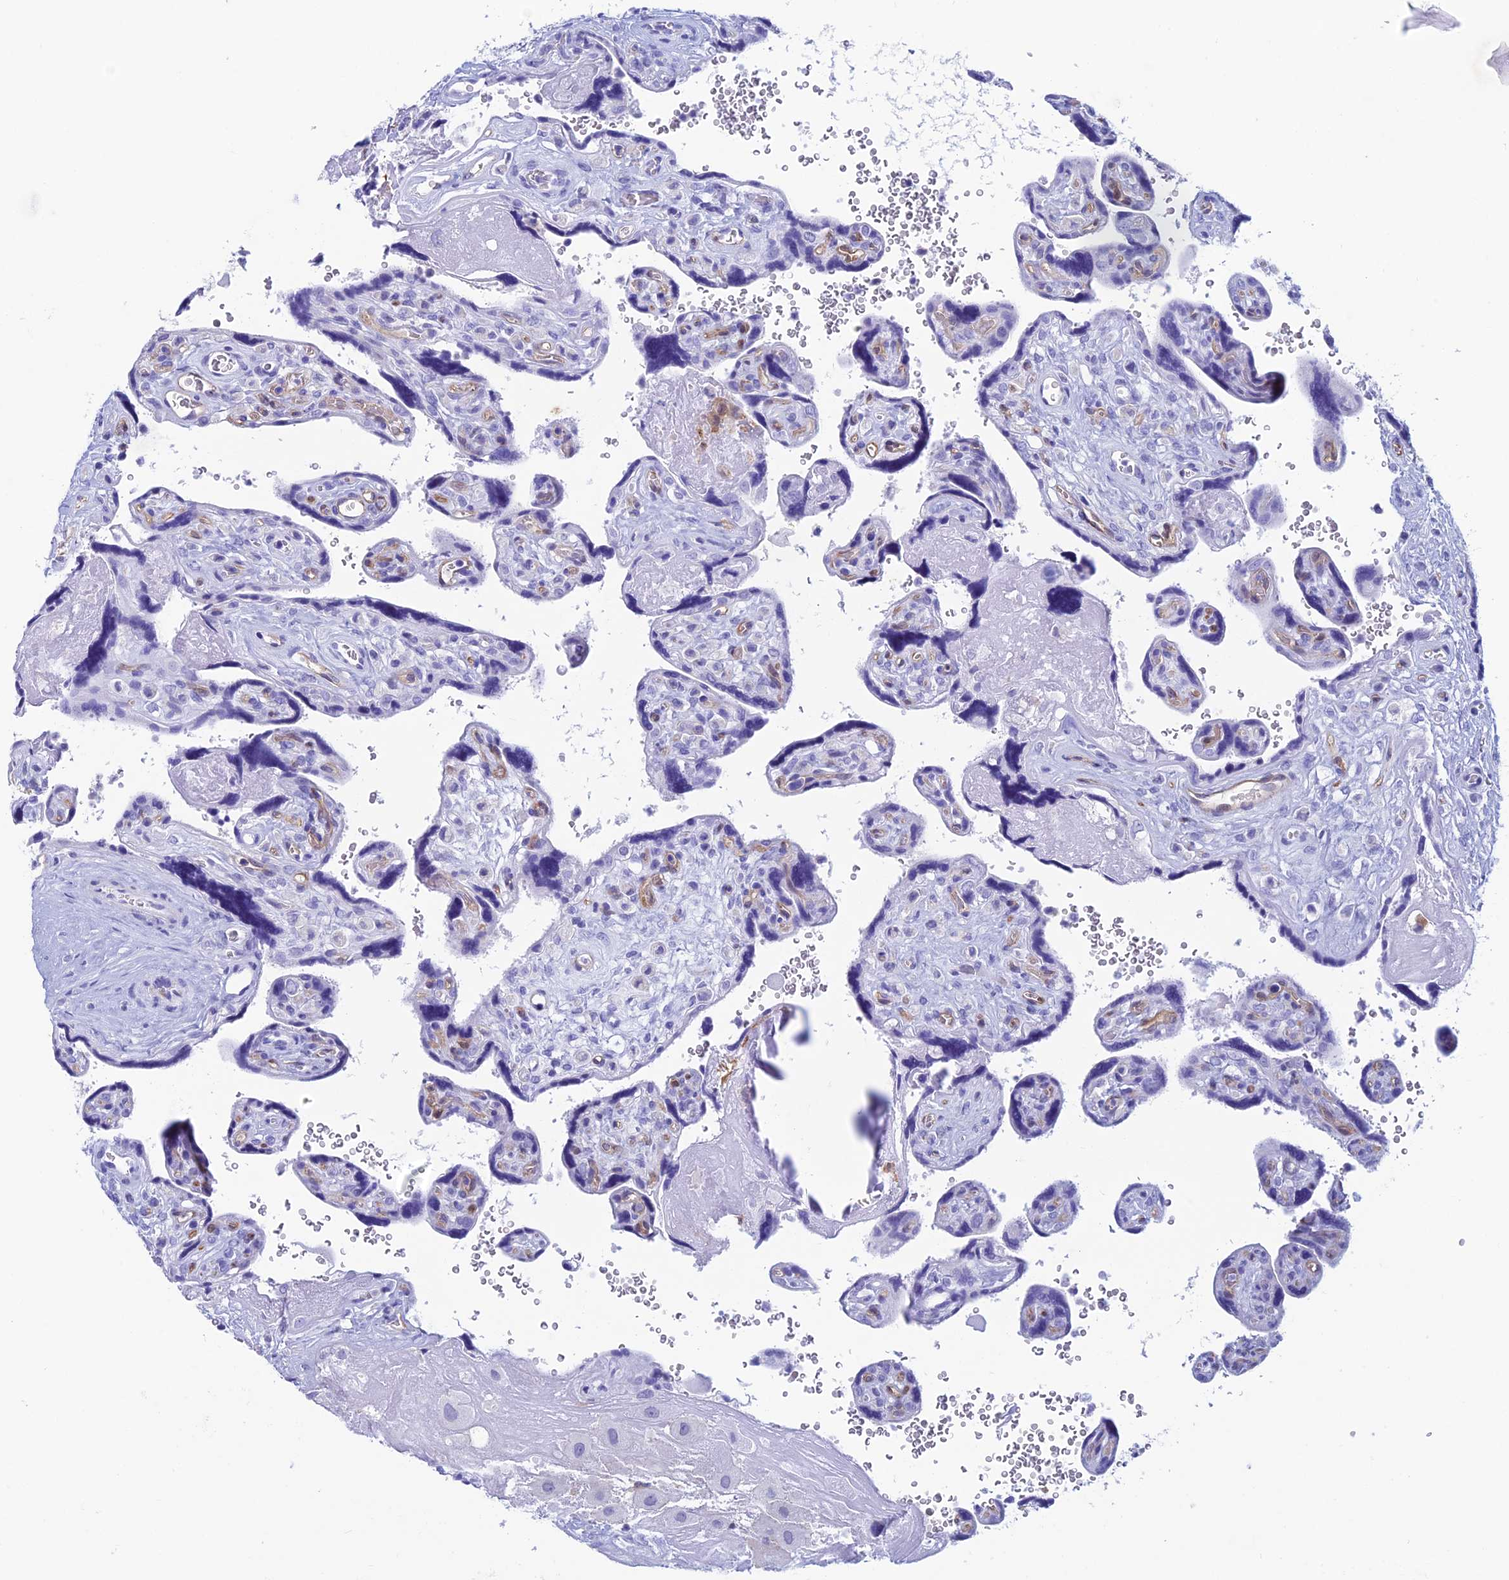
{"staining": {"intensity": "negative", "quantity": "none", "location": "none"}, "tissue": "placenta", "cell_type": "Decidual cells", "image_type": "normal", "snomed": [{"axis": "morphology", "description": "Normal tissue, NOS"}, {"axis": "topography", "description": "Placenta"}], "caption": "The image demonstrates no significant staining in decidual cells of placenta. The staining is performed using DAB brown chromogen with nuclei counter-stained in using hematoxylin.", "gene": "KCNK17", "patient": {"sex": "female", "age": 39}}